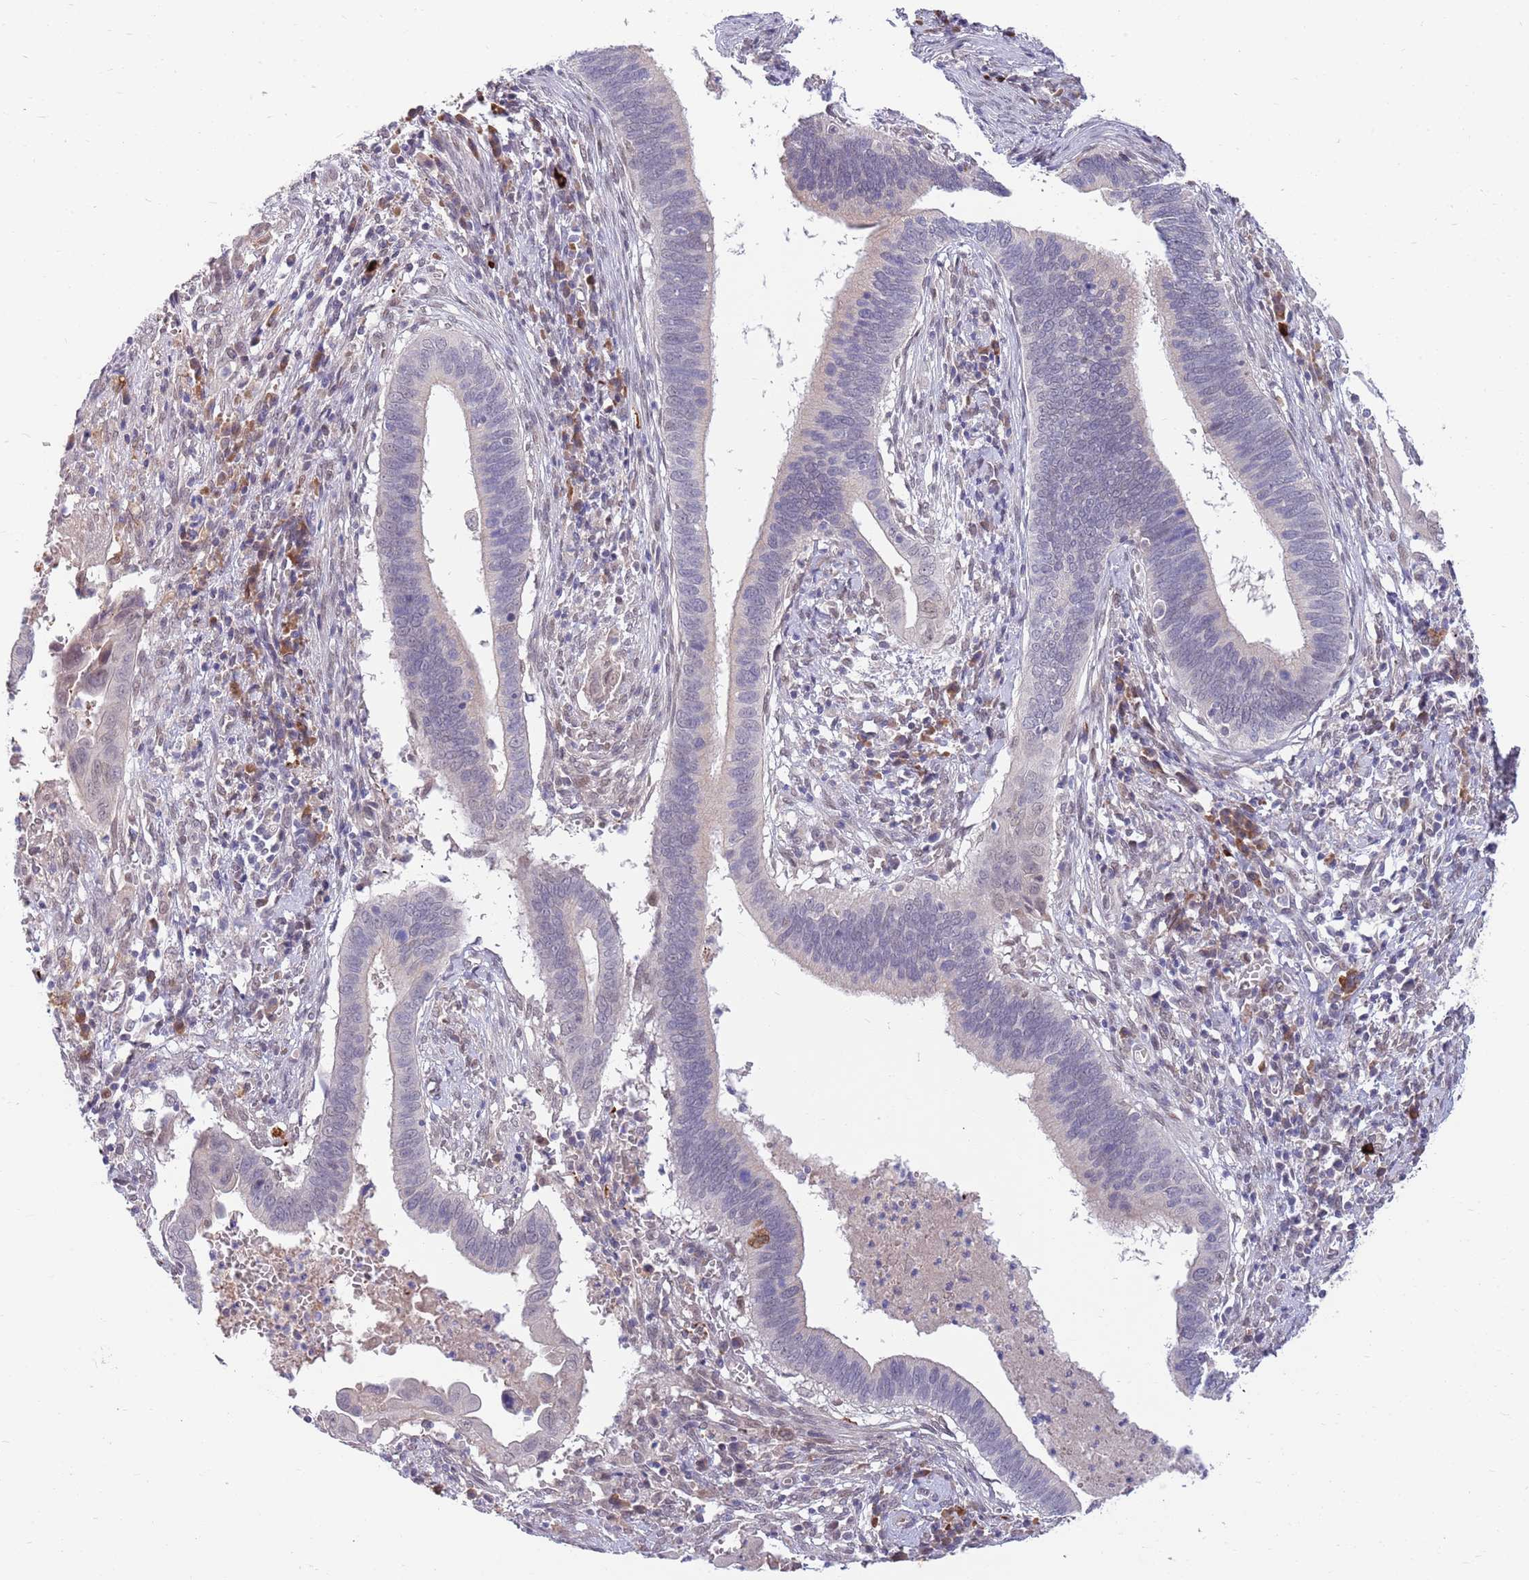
{"staining": {"intensity": "negative", "quantity": "none", "location": "none"}, "tissue": "cervical cancer", "cell_type": "Tumor cells", "image_type": "cancer", "snomed": [{"axis": "morphology", "description": "Adenocarcinoma, NOS"}, {"axis": "topography", "description": "Cervix"}], "caption": "An image of cervical adenocarcinoma stained for a protein shows no brown staining in tumor cells.", "gene": "NLRP6", "patient": {"sex": "female", "age": 42}}